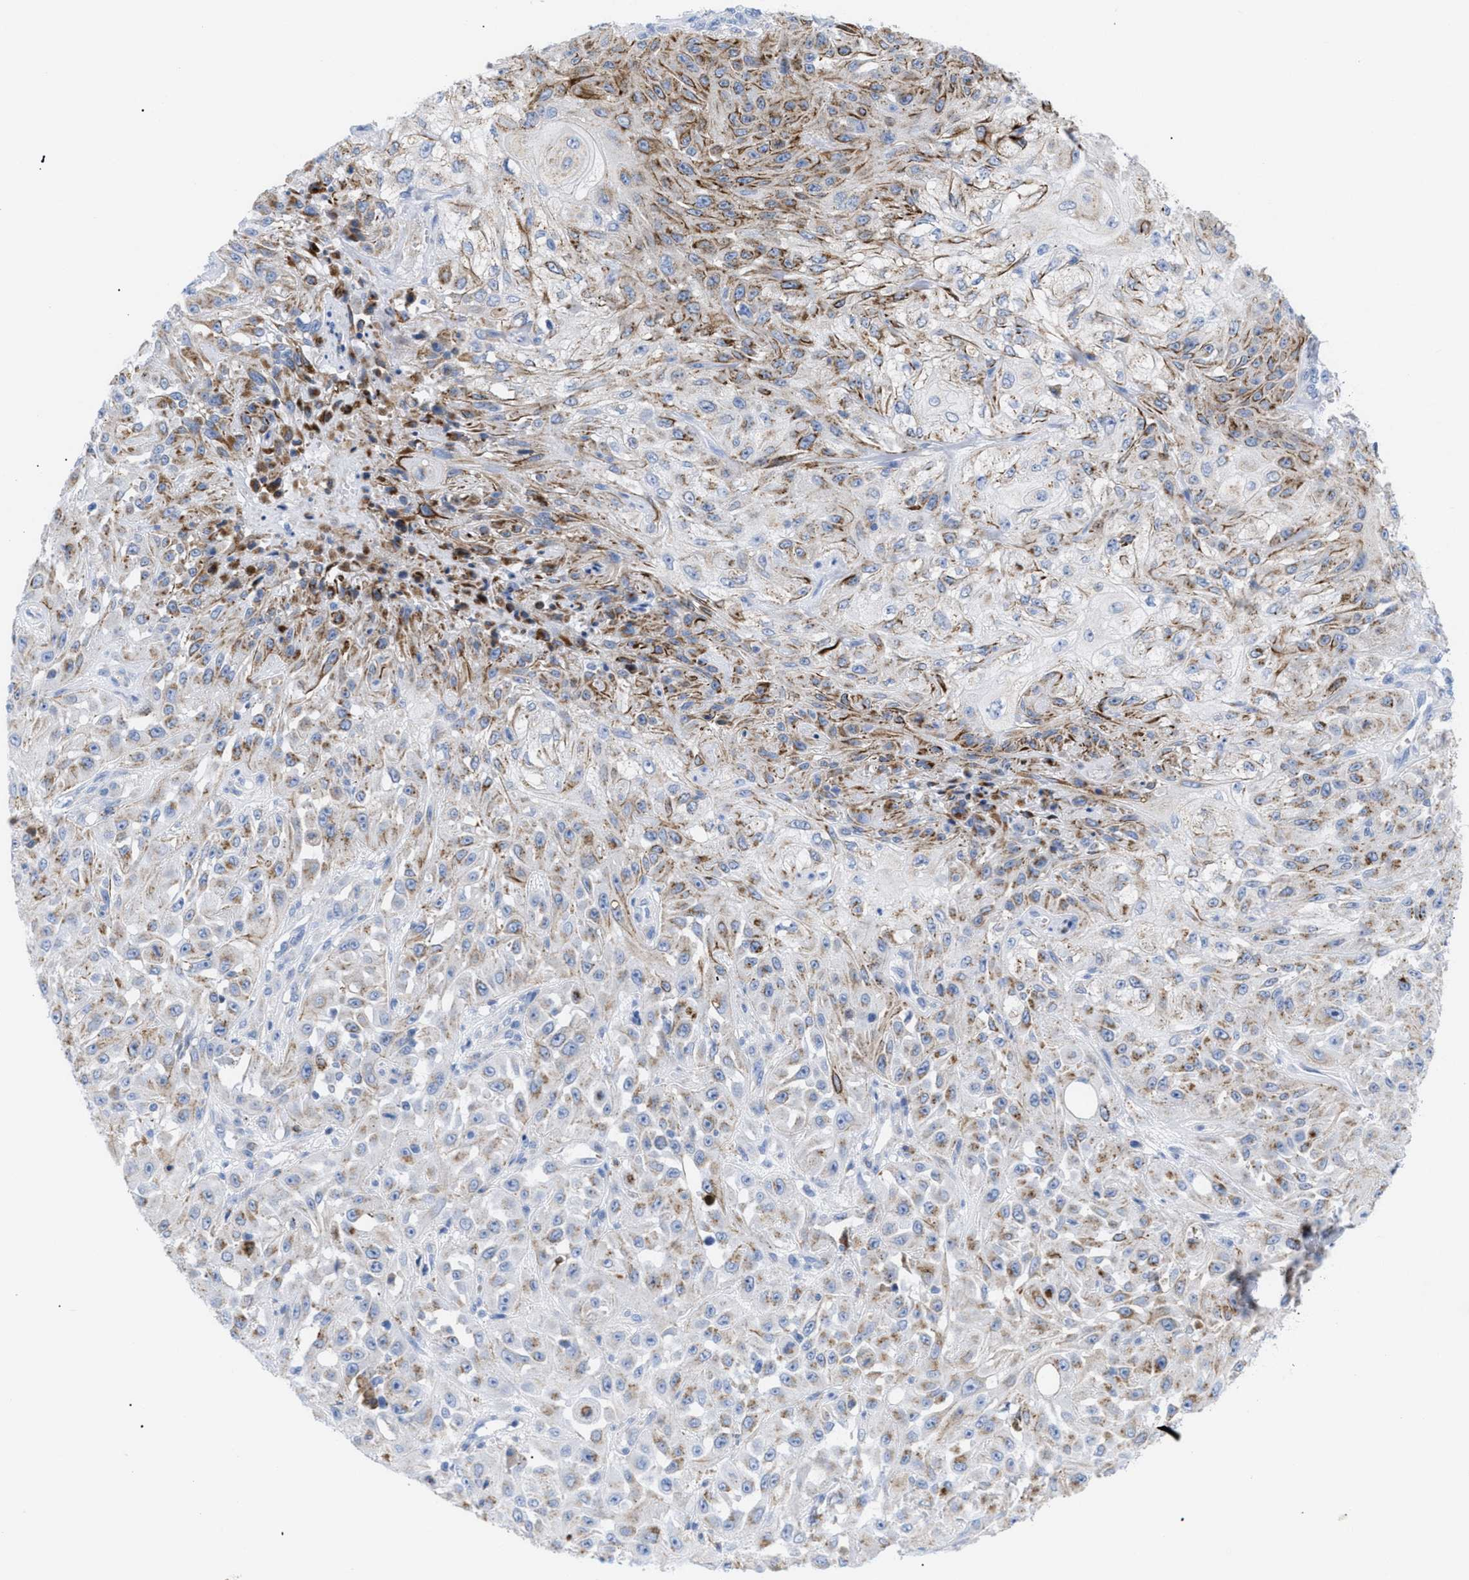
{"staining": {"intensity": "moderate", "quantity": "25%-75%", "location": "cytoplasmic/membranous"}, "tissue": "skin cancer", "cell_type": "Tumor cells", "image_type": "cancer", "snomed": [{"axis": "morphology", "description": "Squamous cell carcinoma, NOS"}, {"axis": "morphology", "description": "Squamous cell carcinoma, metastatic, NOS"}, {"axis": "topography", "description": "Skin"}, {"axis": "topography", "description": "Lymph node"}], "caption": "High-magnification brightfield microscopy of skin cancer (metastatic squamous cell carcinoma) stained with DAB (3,3'-diaminobenzidine) (brown) and counterstained with hematoxylin (blue). tumor cells exhibit moderate cytoplasmic/membranous expression is present in approximately25%-75% of cells.", "gene": "DRAM2", "patient": {"sex": "male", "age": 75}}